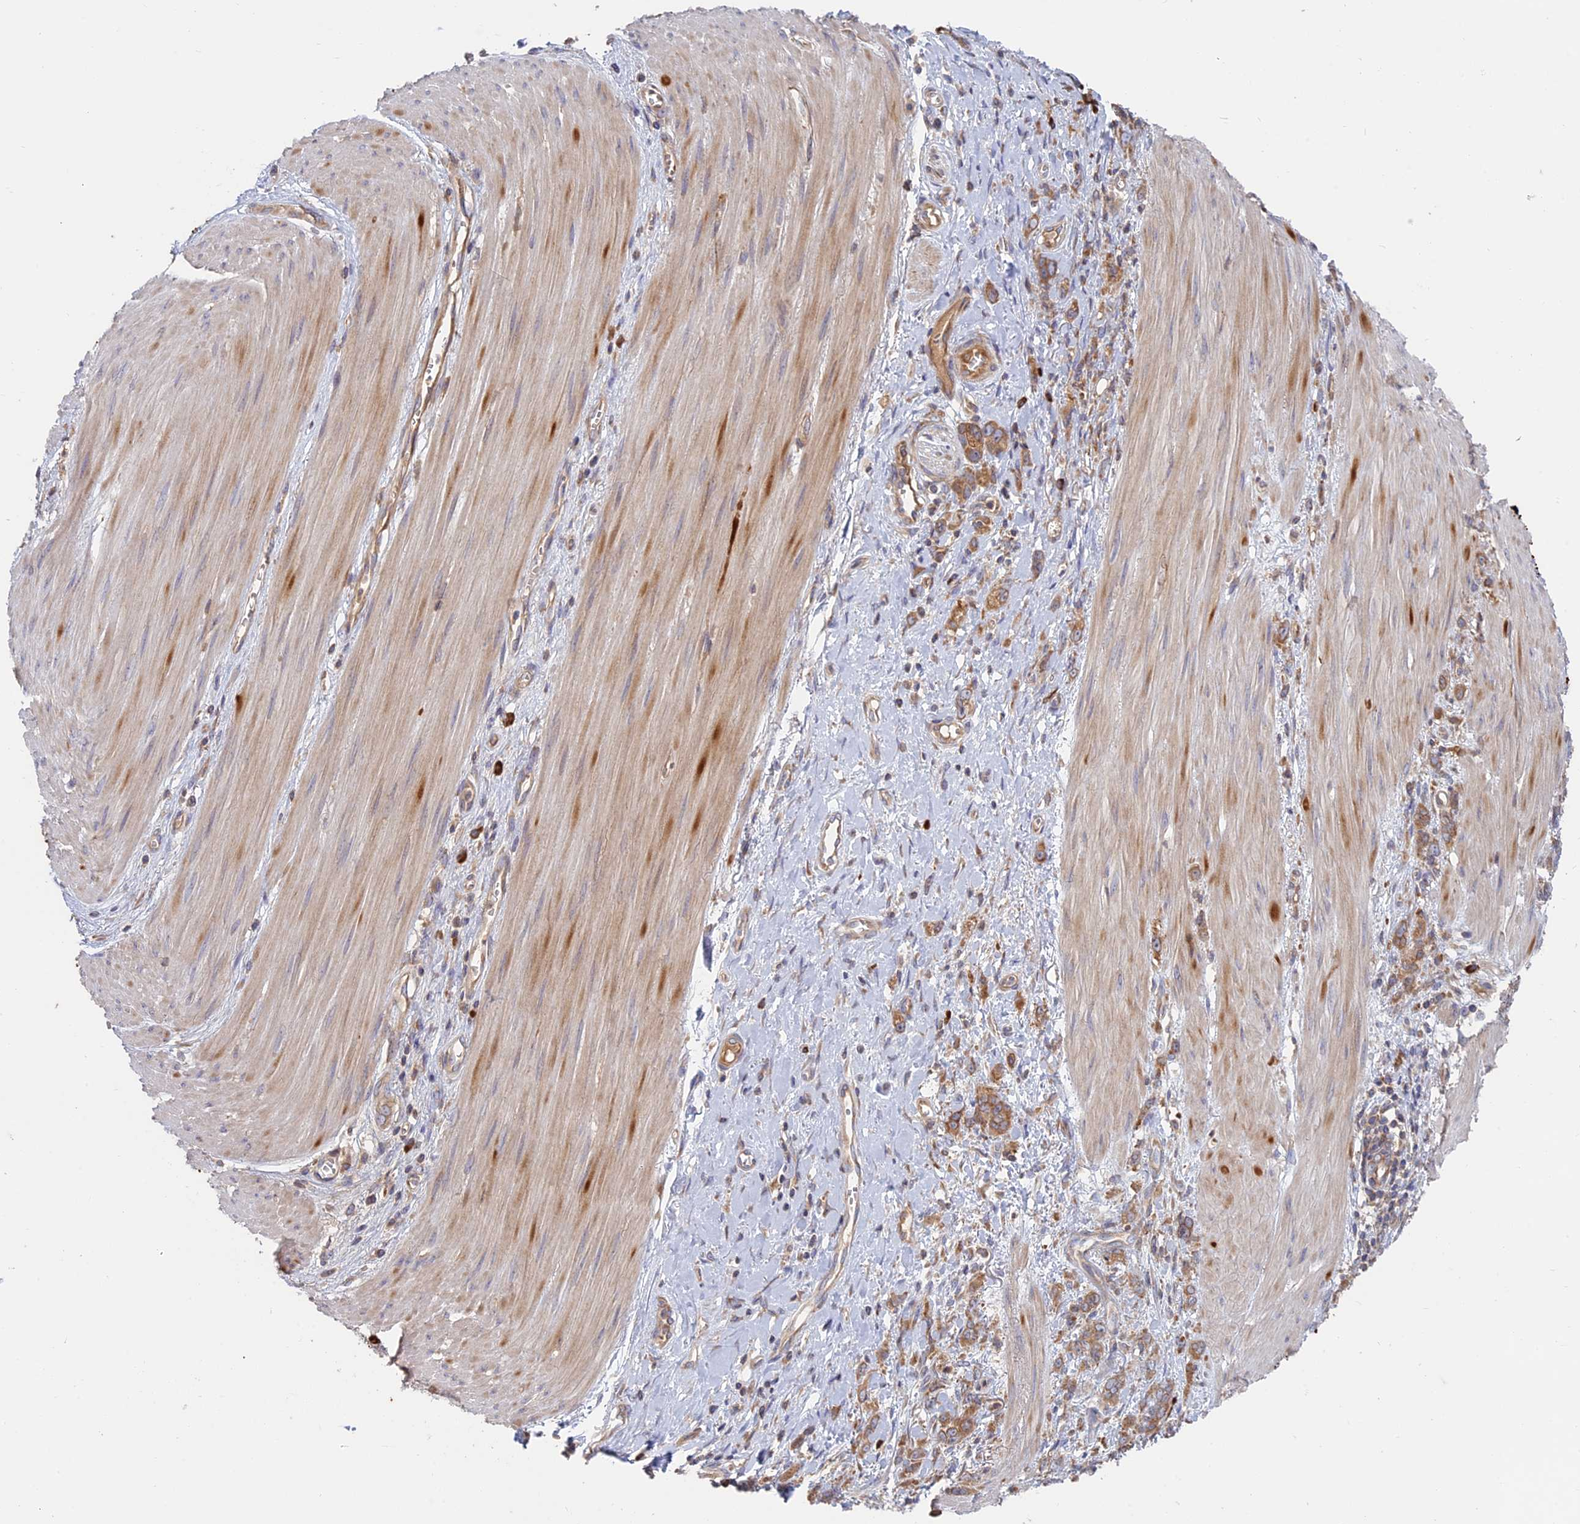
{"staining": {"intensity": "moderate", "quantity": ">75%", "location": "cytoplasmic/membranous"}, "tissue": "stomach cancer", "cell_type": "Tumor cells", "image_type": "cancer", "snomed": [{"axis": "morphology", "description": "Adenocarcinoma, NOS"}, {"axis": "topography", "description": "Stomach"}], "caption": "A medium amount of moderate cytoplasmic/membranous positivity is identified in approximately >75% of tumor cells in adenocarcinoma (stomach) tissue. The protein is stained brown, and the nuclei are stained in blue (DAB (3,3'-diaminobenzidine) IHC with brightfield microscopy, high magnification).", "gene": "TMEM208", "patient": {"sex": "female", "age": 76}}